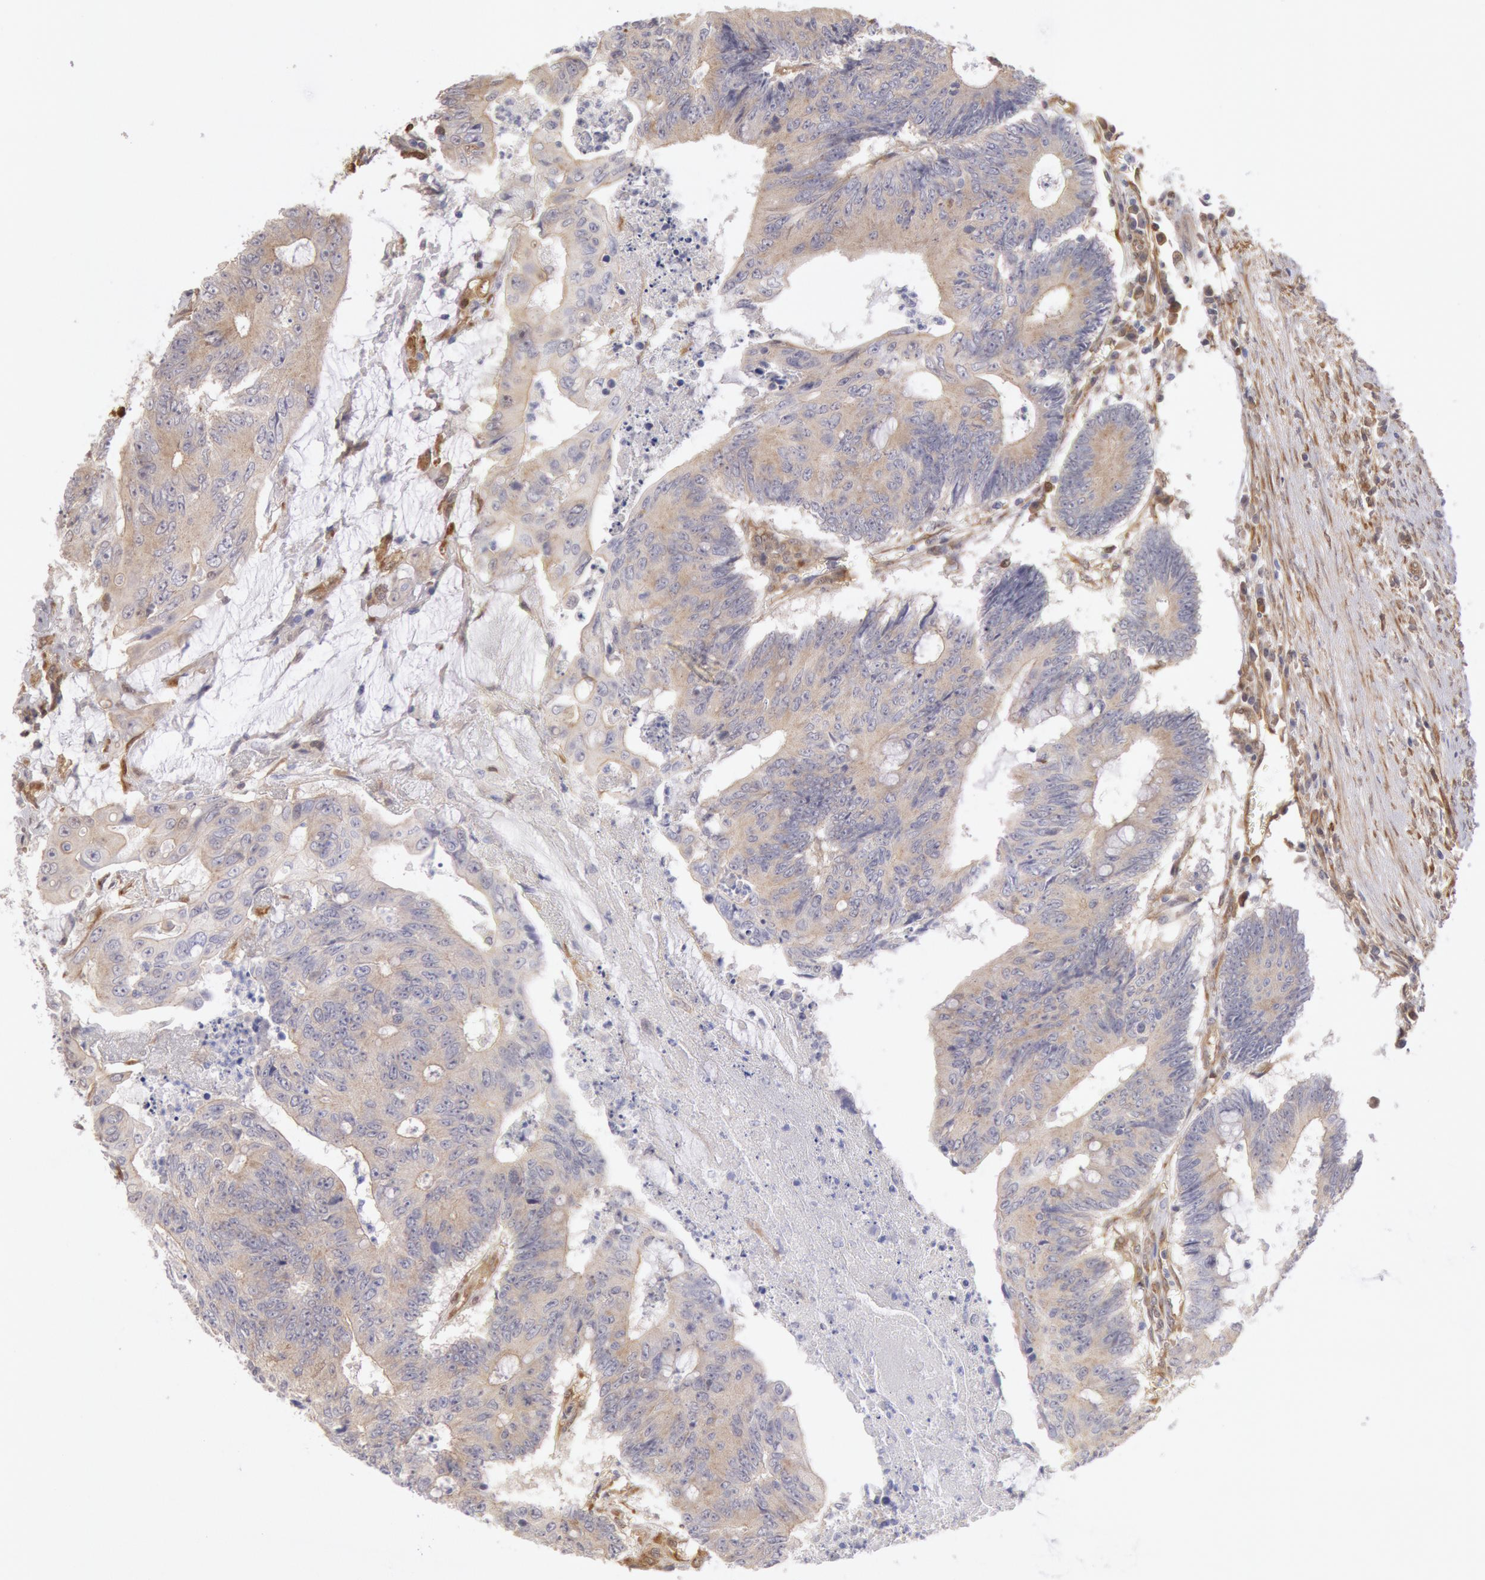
{"staining": {"intensity": "weak", "quantity": "25%-75%", "location": "cytoplasmic/membranous"}, "tissue": "colorectal cancer", "cell_type": "Tumor cells", "image_type": "cancer", "snomed": [{"axis": "morphology", "description": "Adenocarcinoma, NOS"}, {"axis": "topography", "description": "Colon"}], "caption": "The image demonstrates a brown stain indicating the presence of a protein in the cytoplasmic/membranous of tumor cells in colorectal cancer (adenocarcinoma).", "gene": "CCDC50", "patient": {"sex": "male", "age": 65}}